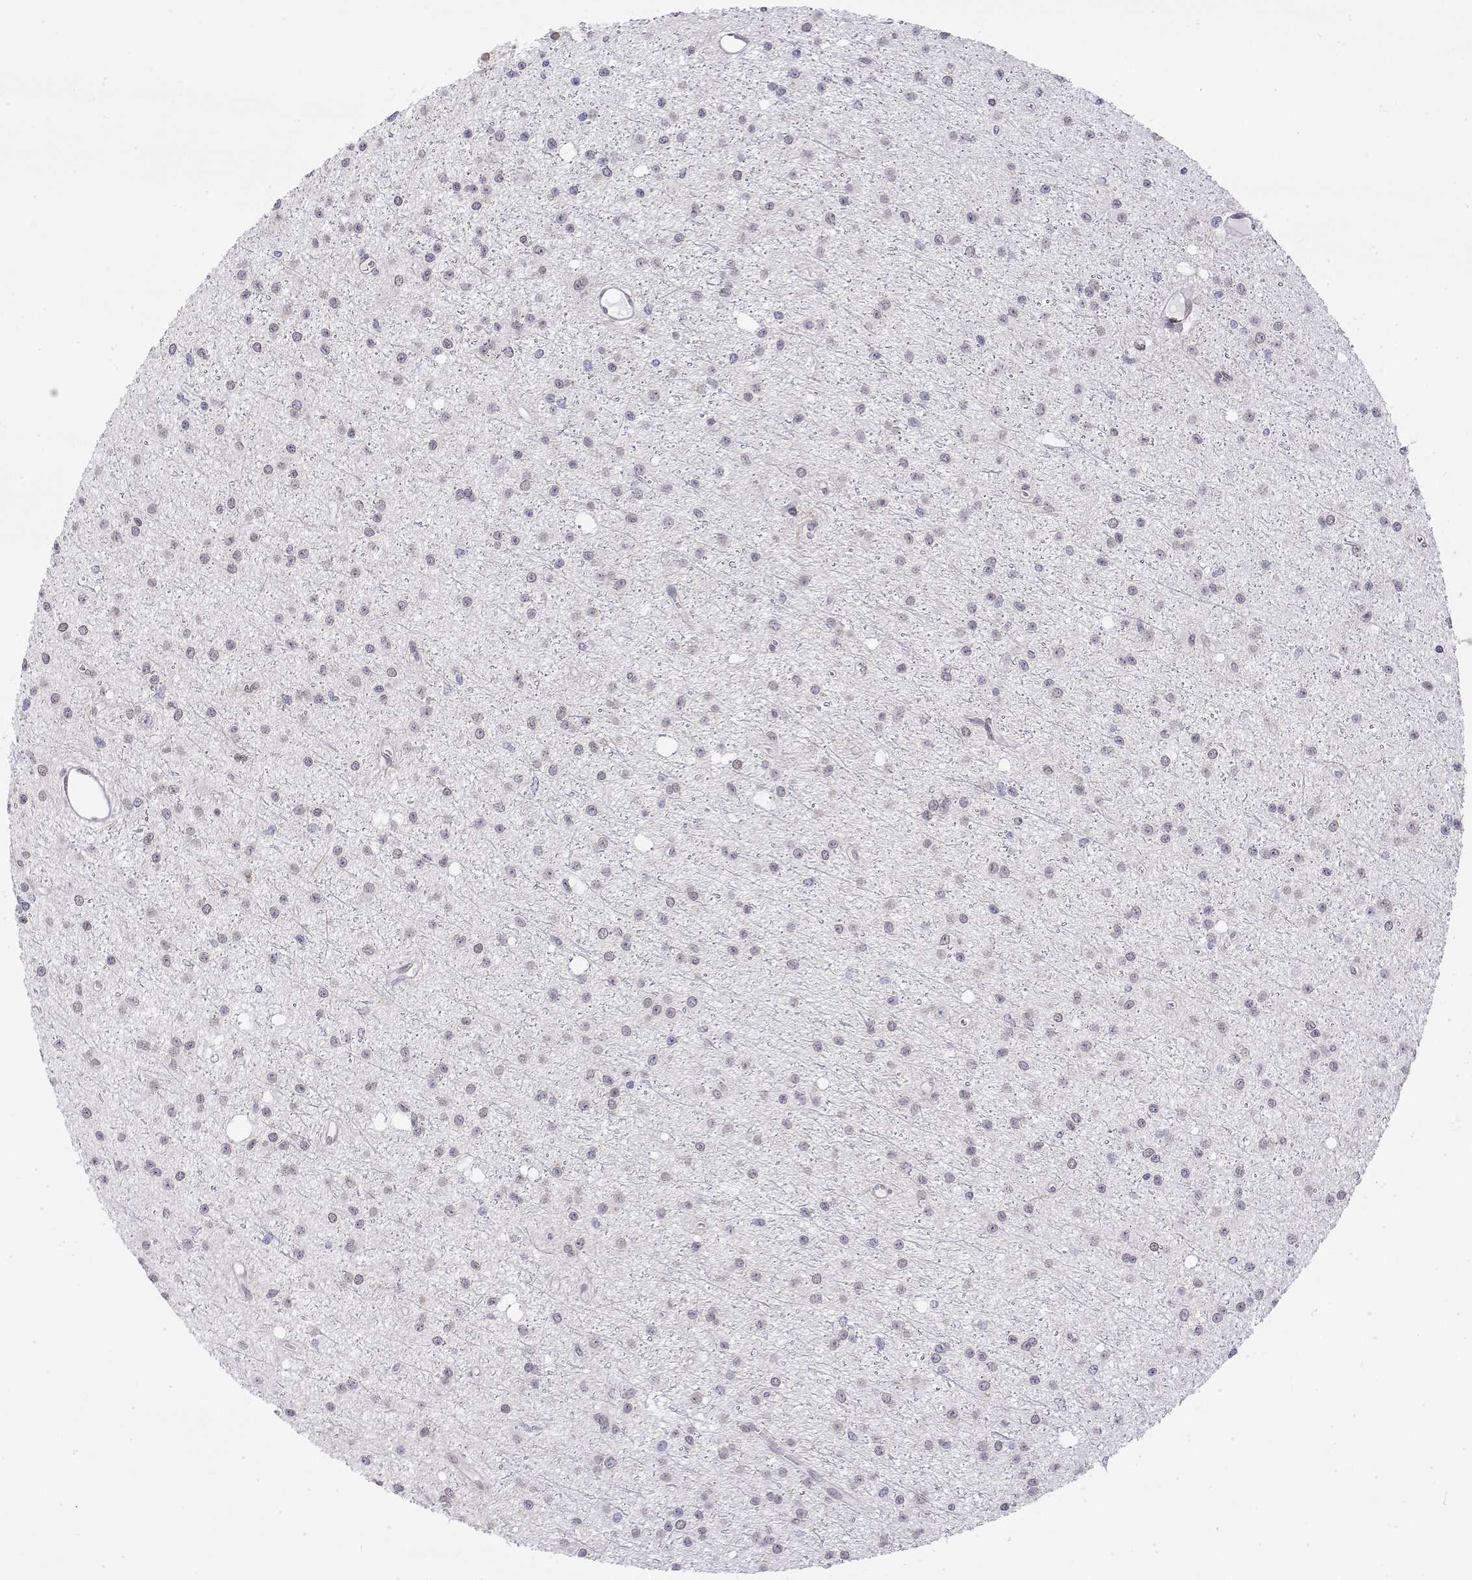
{"staining": {"intensity": "weak", "quantity": "<25%", "location": "nuclear"}, "tissue": "glioma", "cell_type": "Tumor cells", "image_type": "cancer", "snomed": [{"axis": "morphology", "description": "Glioma, malignant, Low grade"}, {"axis": "topography", "description": "Brain"}], "caption": "A high-resolution image shows immunohistochemistry (IHC) staining of glioma, which demonstrates no significant staining in tumor cells.", "gene": "ZNF532", "patient": {"sex": "male", "age": 27}}